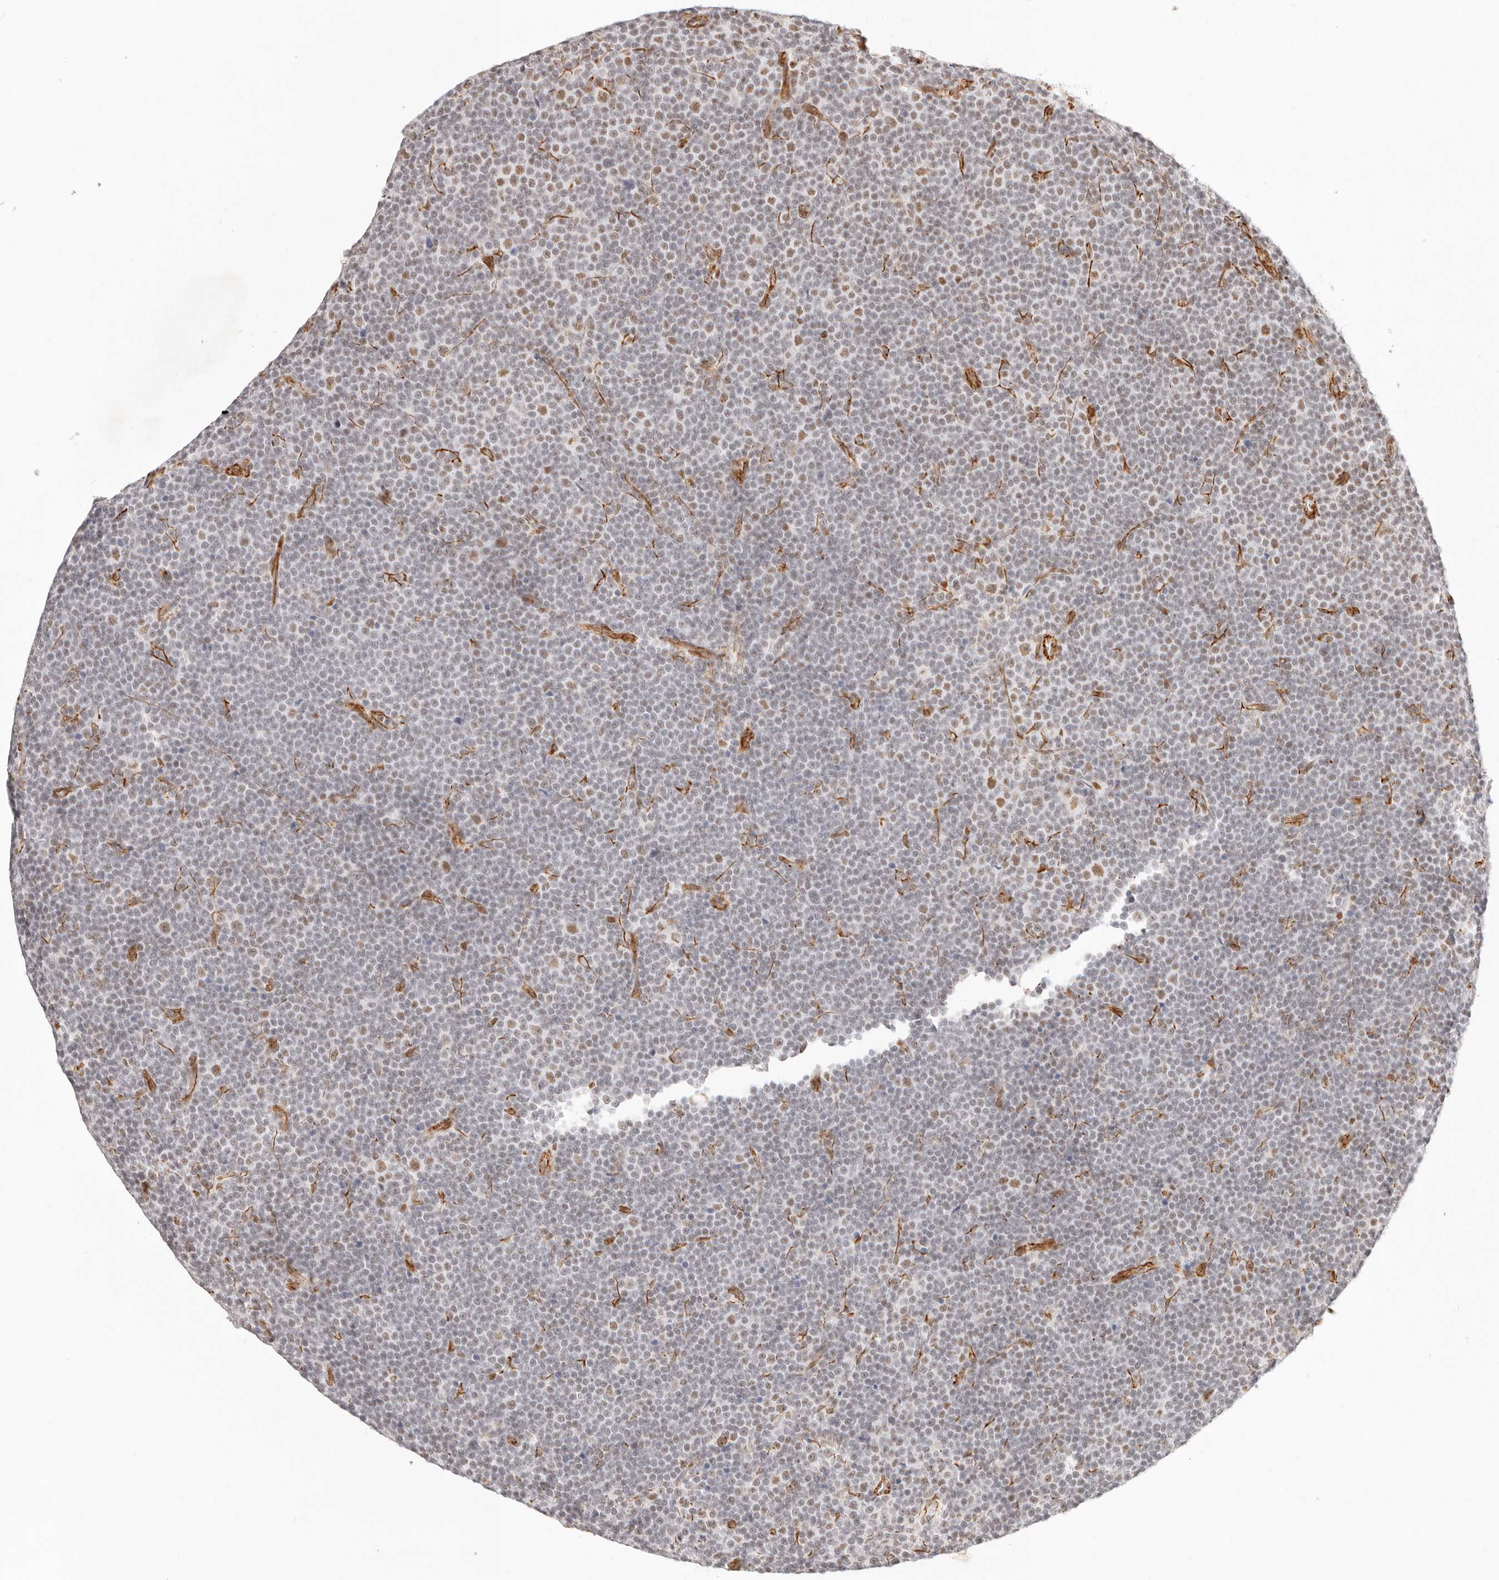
{"staining": {"intensity": "negative", "quantity": "none", "location": "none"}, "tissue": "lymphoma", "cell_type": "Tumor cells", "image_type": "cancer", "snomed": [{"axis": "morphology", "description": "Malignant lymphoma, non-Hodgkin's type, Low grade"}, {"axis": "topography", "description": "Lymph node"}], "caption": "Tumor cells show no significant staining in malignant lymphoma, non-Hodgkin's type (low-grade).", "gene": "ZC3H11A", "patient": {"sex": "female", "age": 67}}